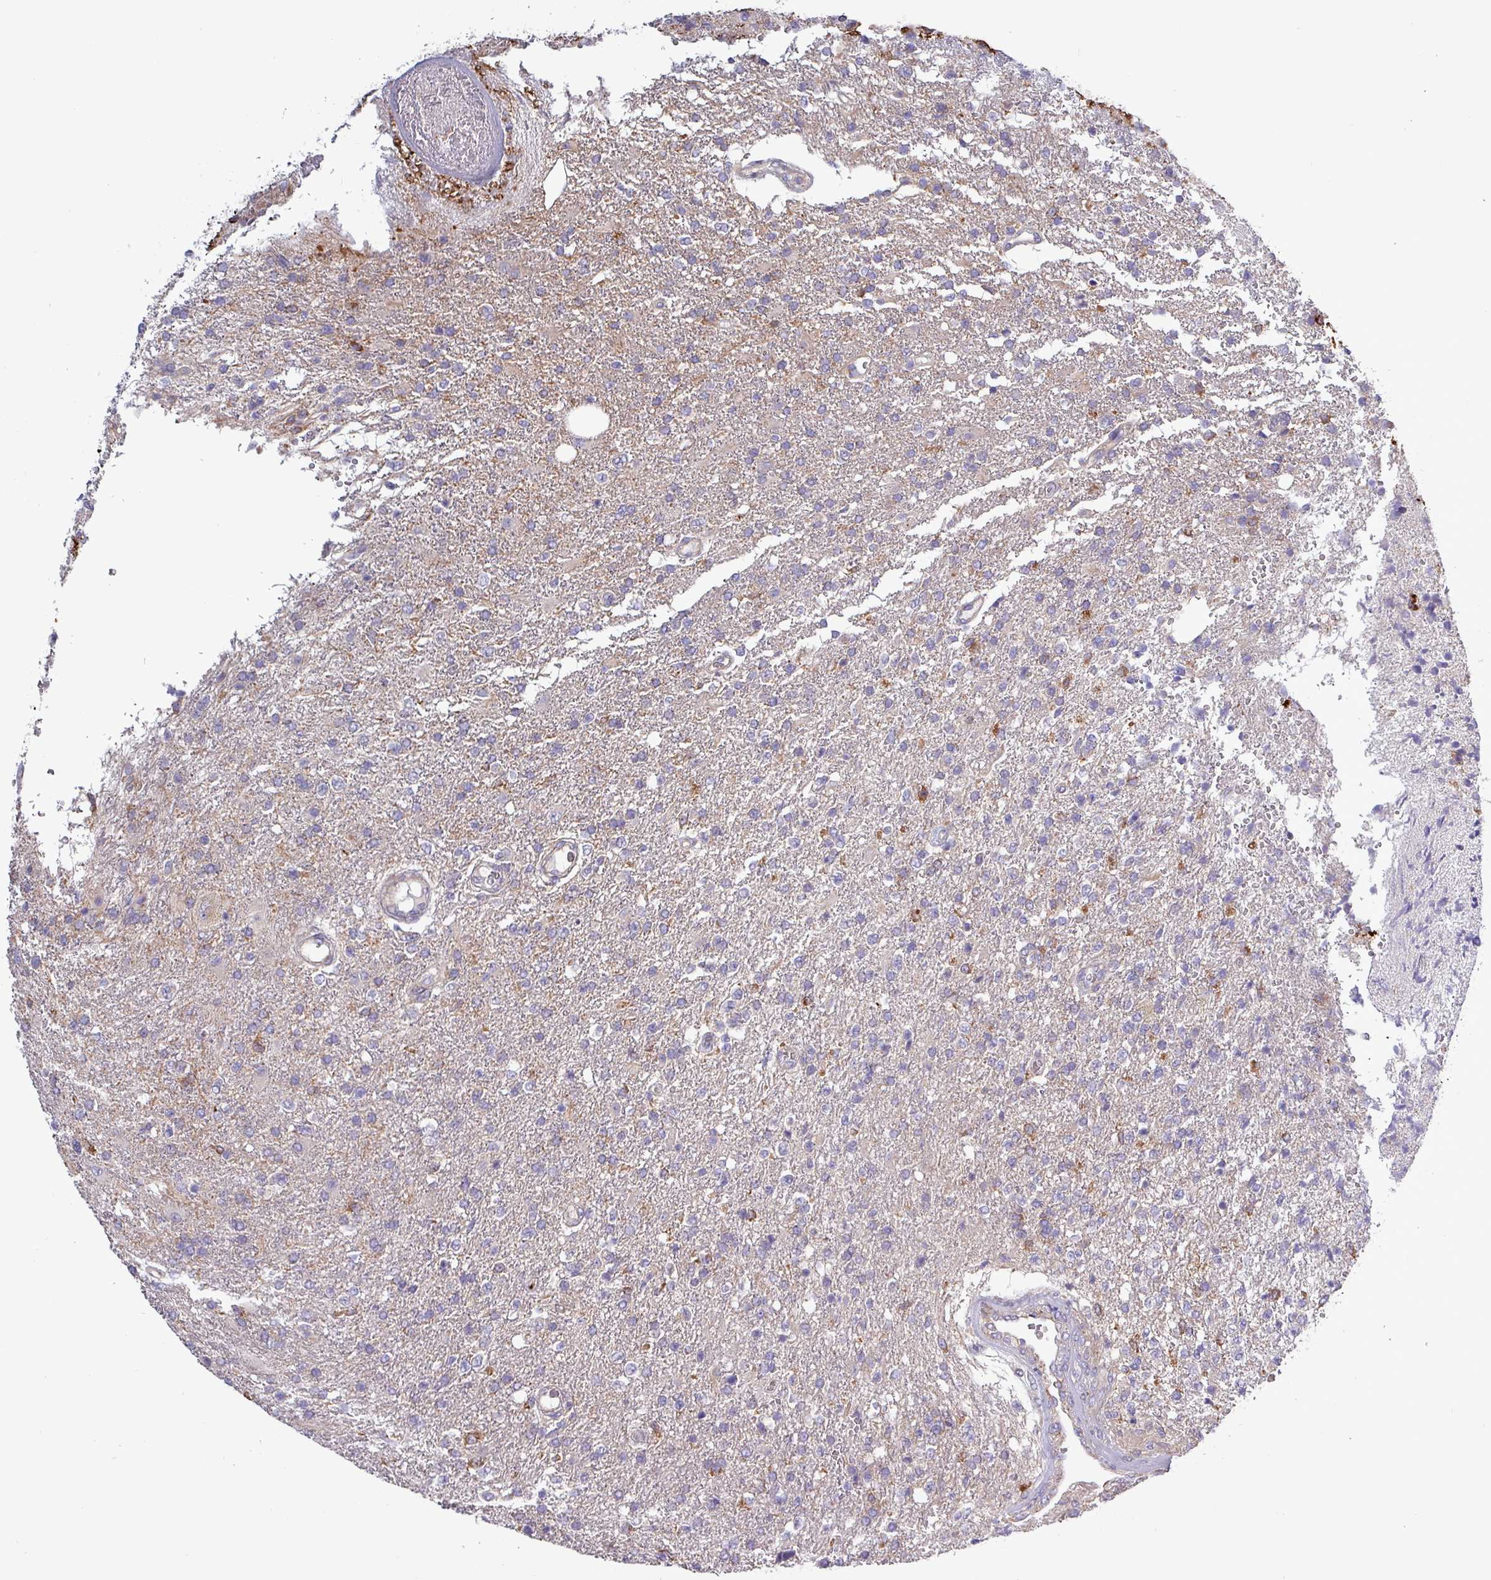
{"staining": {"intensity": "negative", "quantity": "none", "location": "none"}, "tissue": "glioma", "cell_type": "Tumor cells", "image_type": "cancer", "snomed": [{"axis": "morphology", "description": "Glioma, malignant, High grade"}, {"axis": "topography", "description": "Brain"}], "caption": "DAB (3,3'-diaminobenzidine) immunohistochemical staining of human glioma demonstrates no significant expression in tumor cells.", "gene": "PLIN2", "patient": {"sex": "male", "age": 56}}